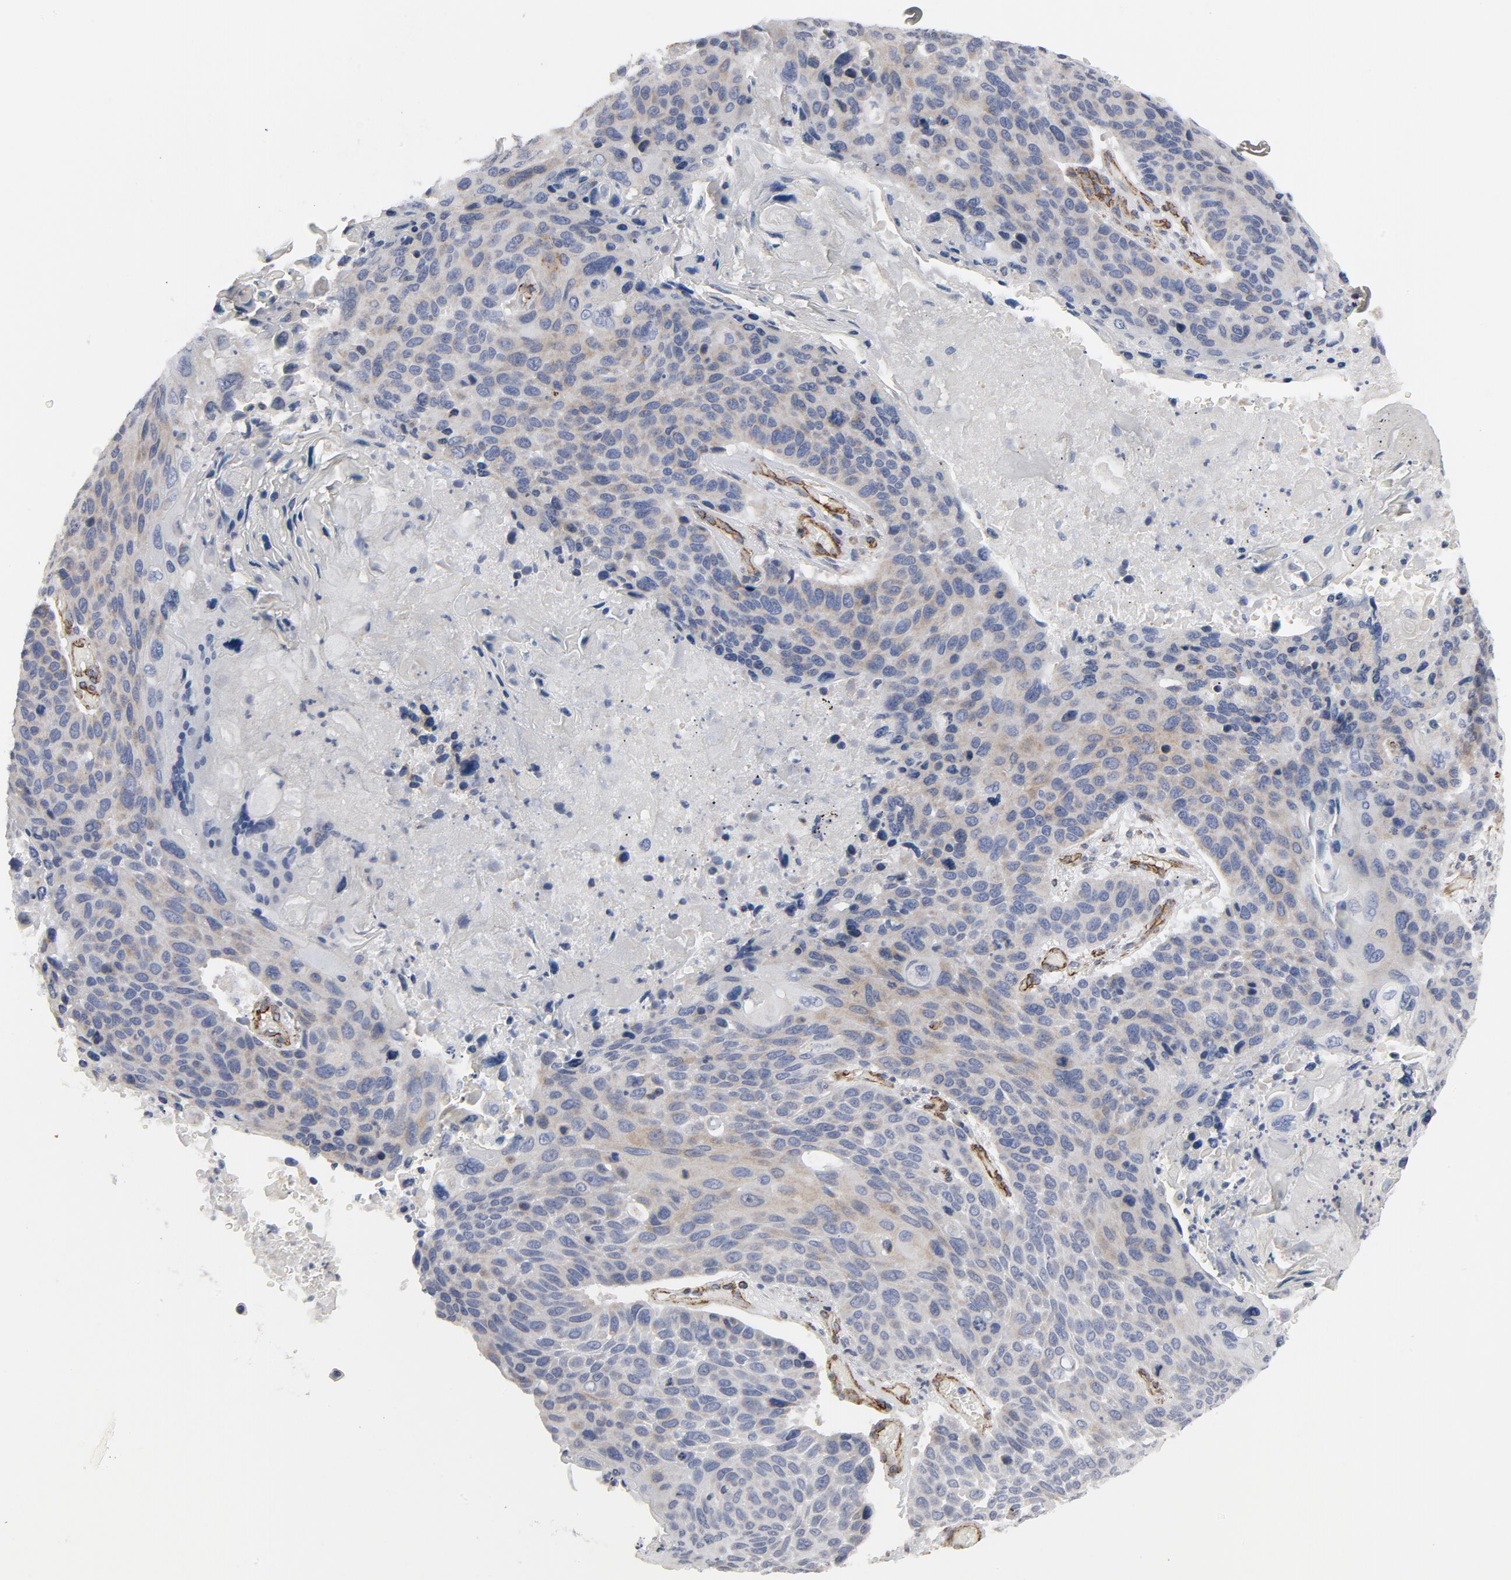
{"staining": {"intensity": "negative", "quantity": "none", "location": "none"}, "tissue": "lung cancer", "cell_type": "Tumor cells", "image_type": "cancer", "snomed": [{"axis": "morphology", "description": "Squamous cell carcinoma, NOS"}, {"axis": "topography", "description": "Lung"}], "caption": "A high-resolution histopathology image shows IHC staining of lung squamous cell carcinoma, which shows no significant expression in tumor cells.", "gene": "GNG2", "patient": {"sex": "male", "age": 68}}